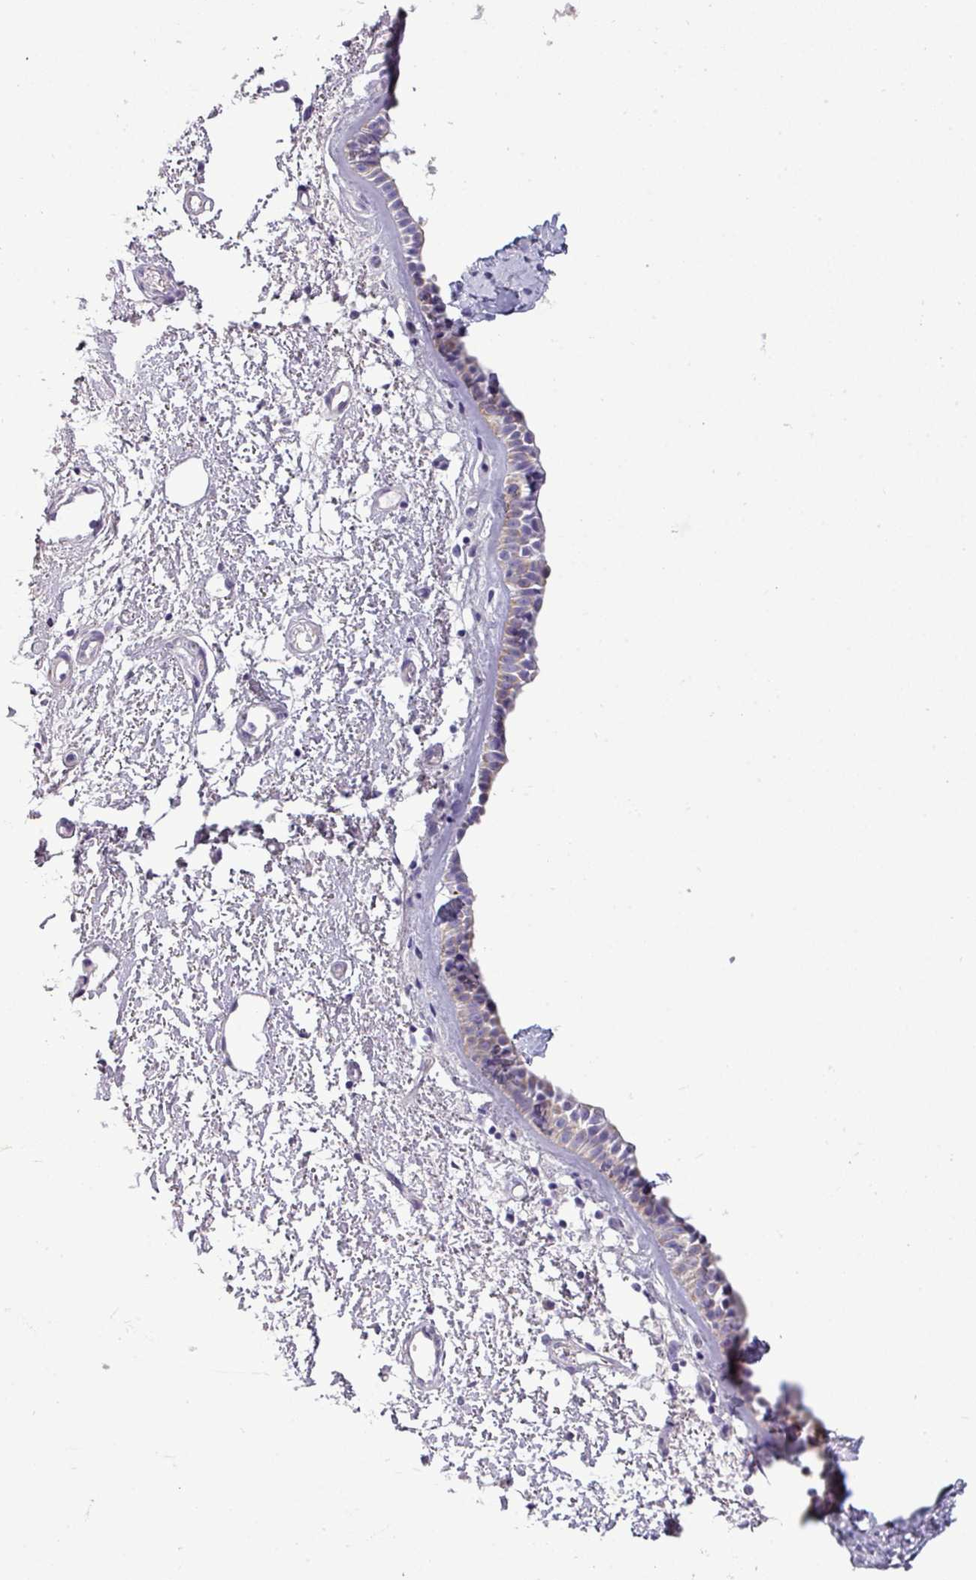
{"staining": {"intensity": "weak", "quantity": "<25%", "location": "cytoplasmic/membranous"}, "tissue": "nasopharynx", "cell_type": "Respiratory epithelial cells", "image_type": "normal", "snomed": [{"axis": "morphology", "description": "Normal tissue, NOS"}, {"axis": "topography", "description": "Cartilage tissue"}, {"axis": "topography", "description": "Nasopharynx"}], "caption": "Protein analysis of normal nasopharynx shows no significant expression in respiratory epithelial cells.", "gene": "DNAAF9", "patient": {"sex": "male", "age": 56}}